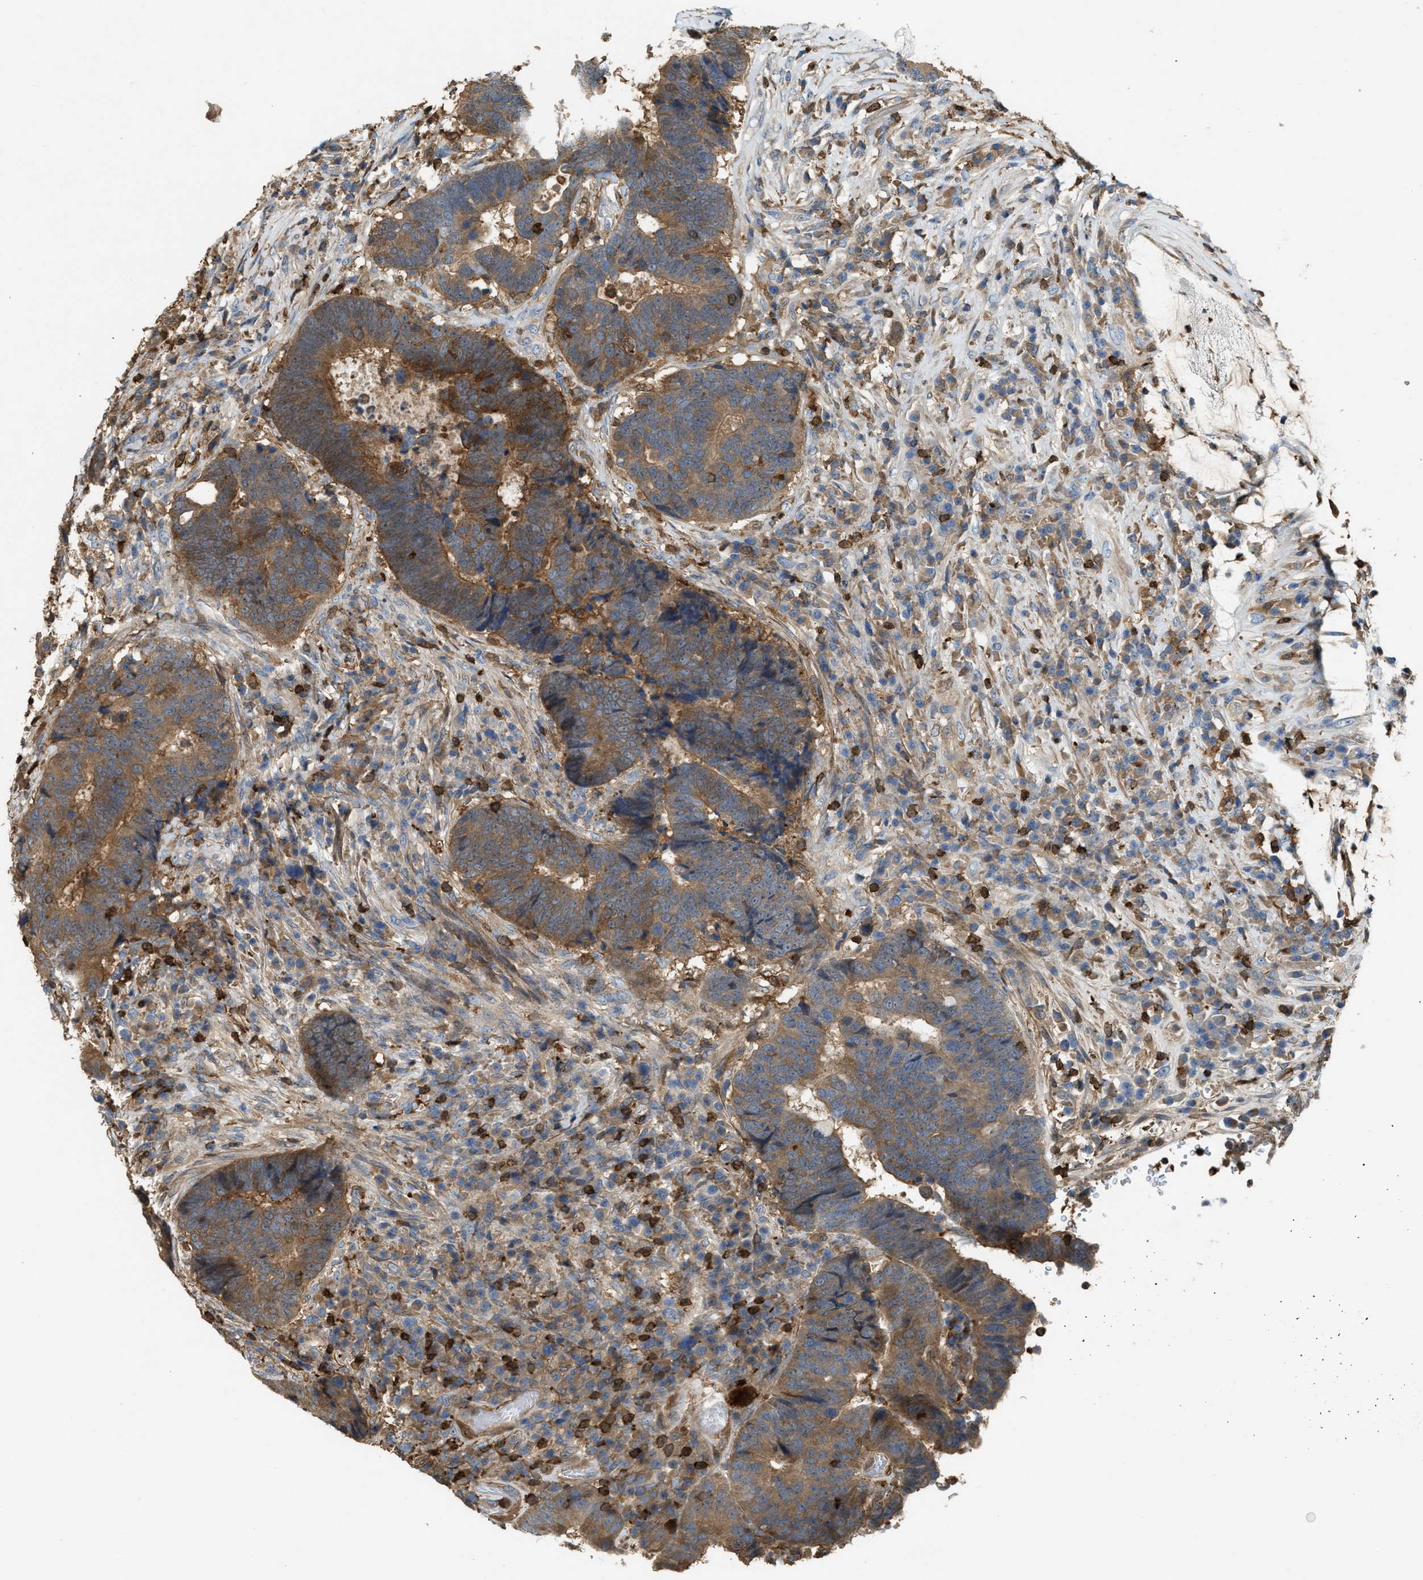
{"staining": {"intensity": "strong", "quantity": ">75%", "location": "cytoplasmic/membranous"}, "tissue": "colorectal cancer", "cell_type": "Tumor cells", "image_type": "cancer", "snomed": [{"axis": "morphology", "description": "Adenocarcinoma, NOS"}, {"axis": "topography", "description": "Rectum"}], "caption": "Protein analysis of colorectal cancer (adenocarcinoma) tissue demonstrates strong cytoplasmic/membranous positivity in about >75% of tumor cells.", "gene": "SERPINB5", "patient": {"sex": "female", "age": 89}}